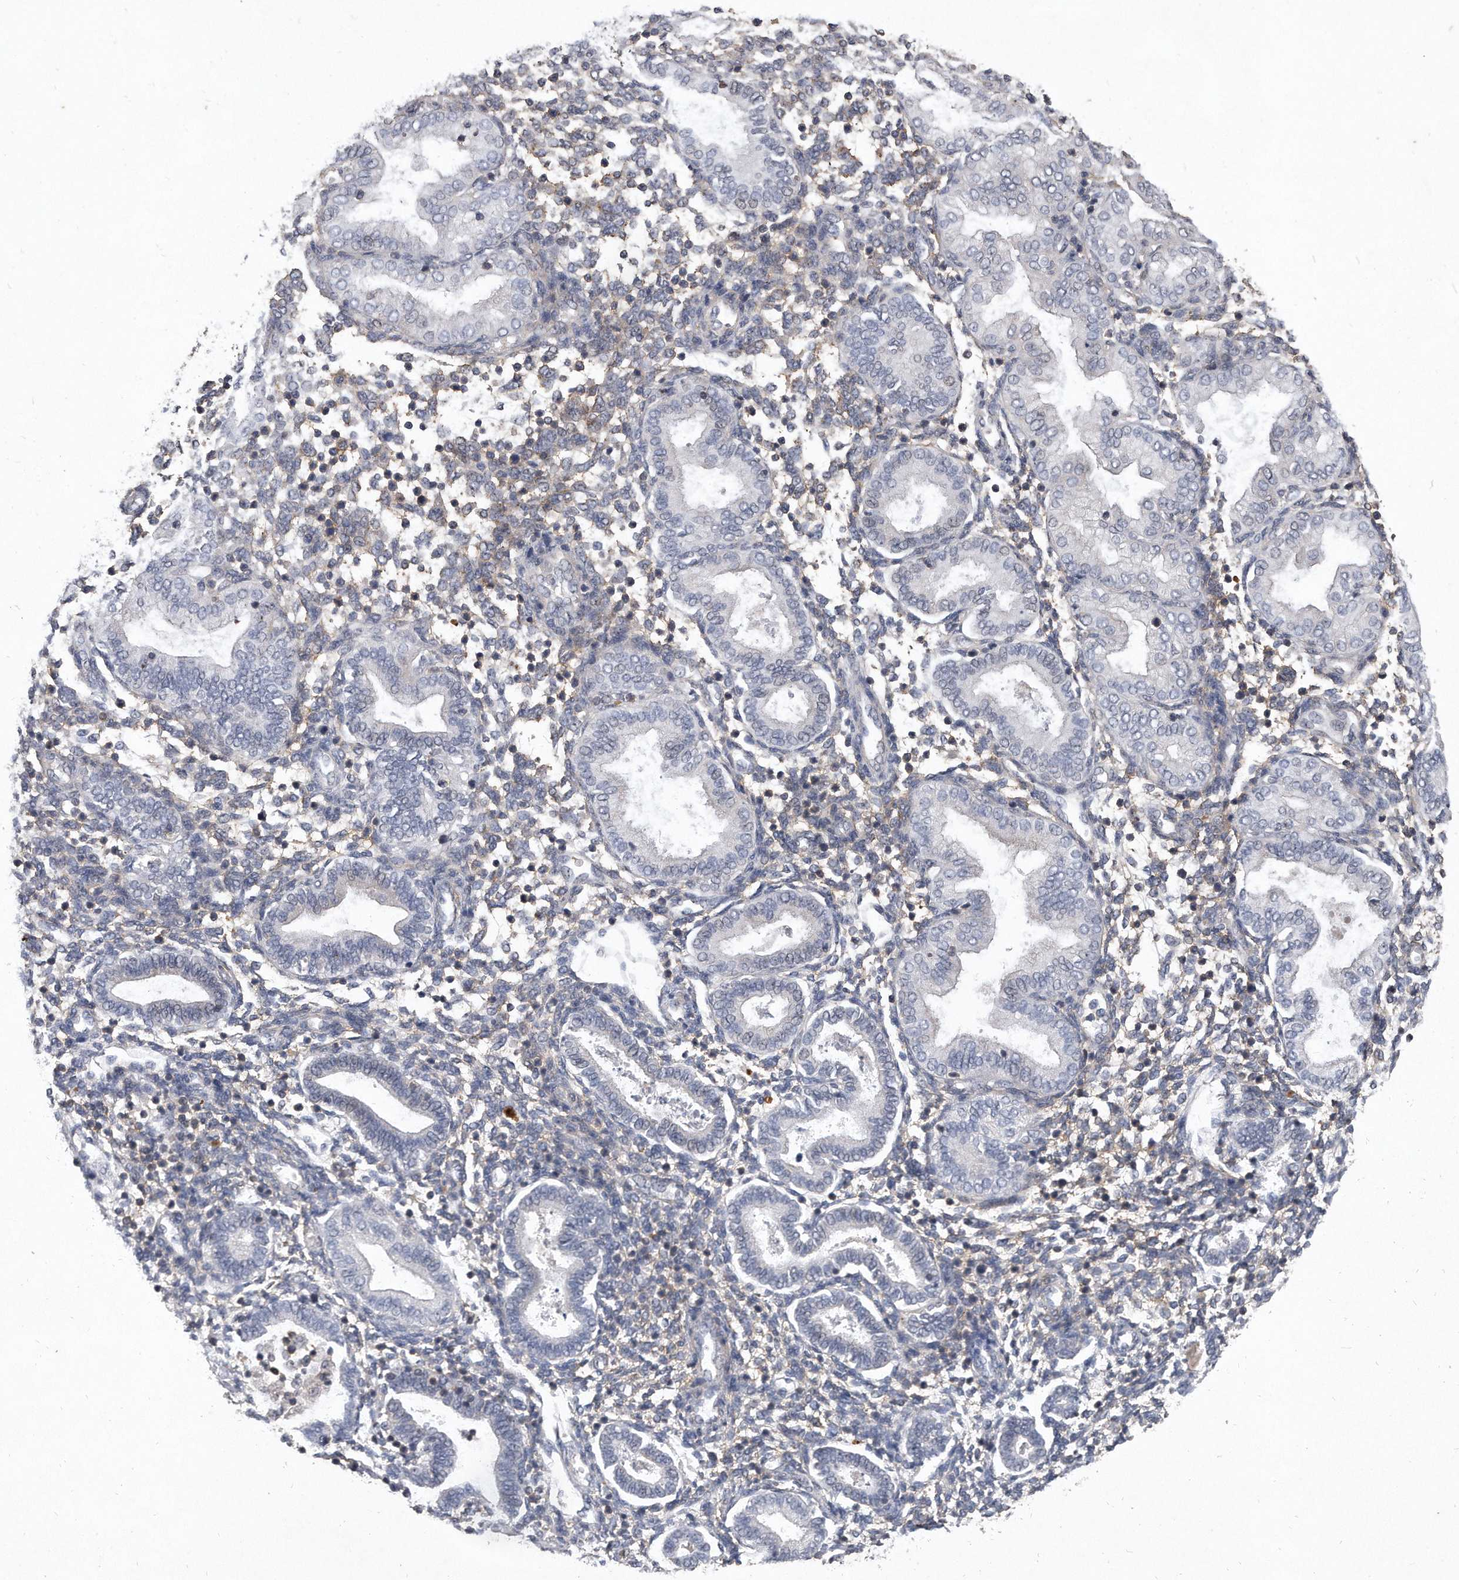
{"staining": {"intensity": "weak", "quantity": "<25%", "location": "cytoplasmic/membranous"}, "tissue": "endometrium", "cell_type": "Cells in endometrial stroma", "image_type": "normal", "snomed": [{"axis": "morphology", "description": "Normal tissue, NOS"}, {"axis": "topography", "description": "Endometrium"}], "caption": "High magnification brightfield microscopy of benign endometrium stained with DAB (3,3'-diaminobenzidine) (brown) and counterstained with hematoxylin (blue): cells in endometrial stroma show no significant positivity. The staining was performed using DAB (3,3'-diaminobenzidine) to visualize the protein expression in brown, while the nuclei were stained in blue with hematoxylin (Magnification: 20x).", "gene": "PGBD2", "patient": {"sex": "female", "age": 53}}